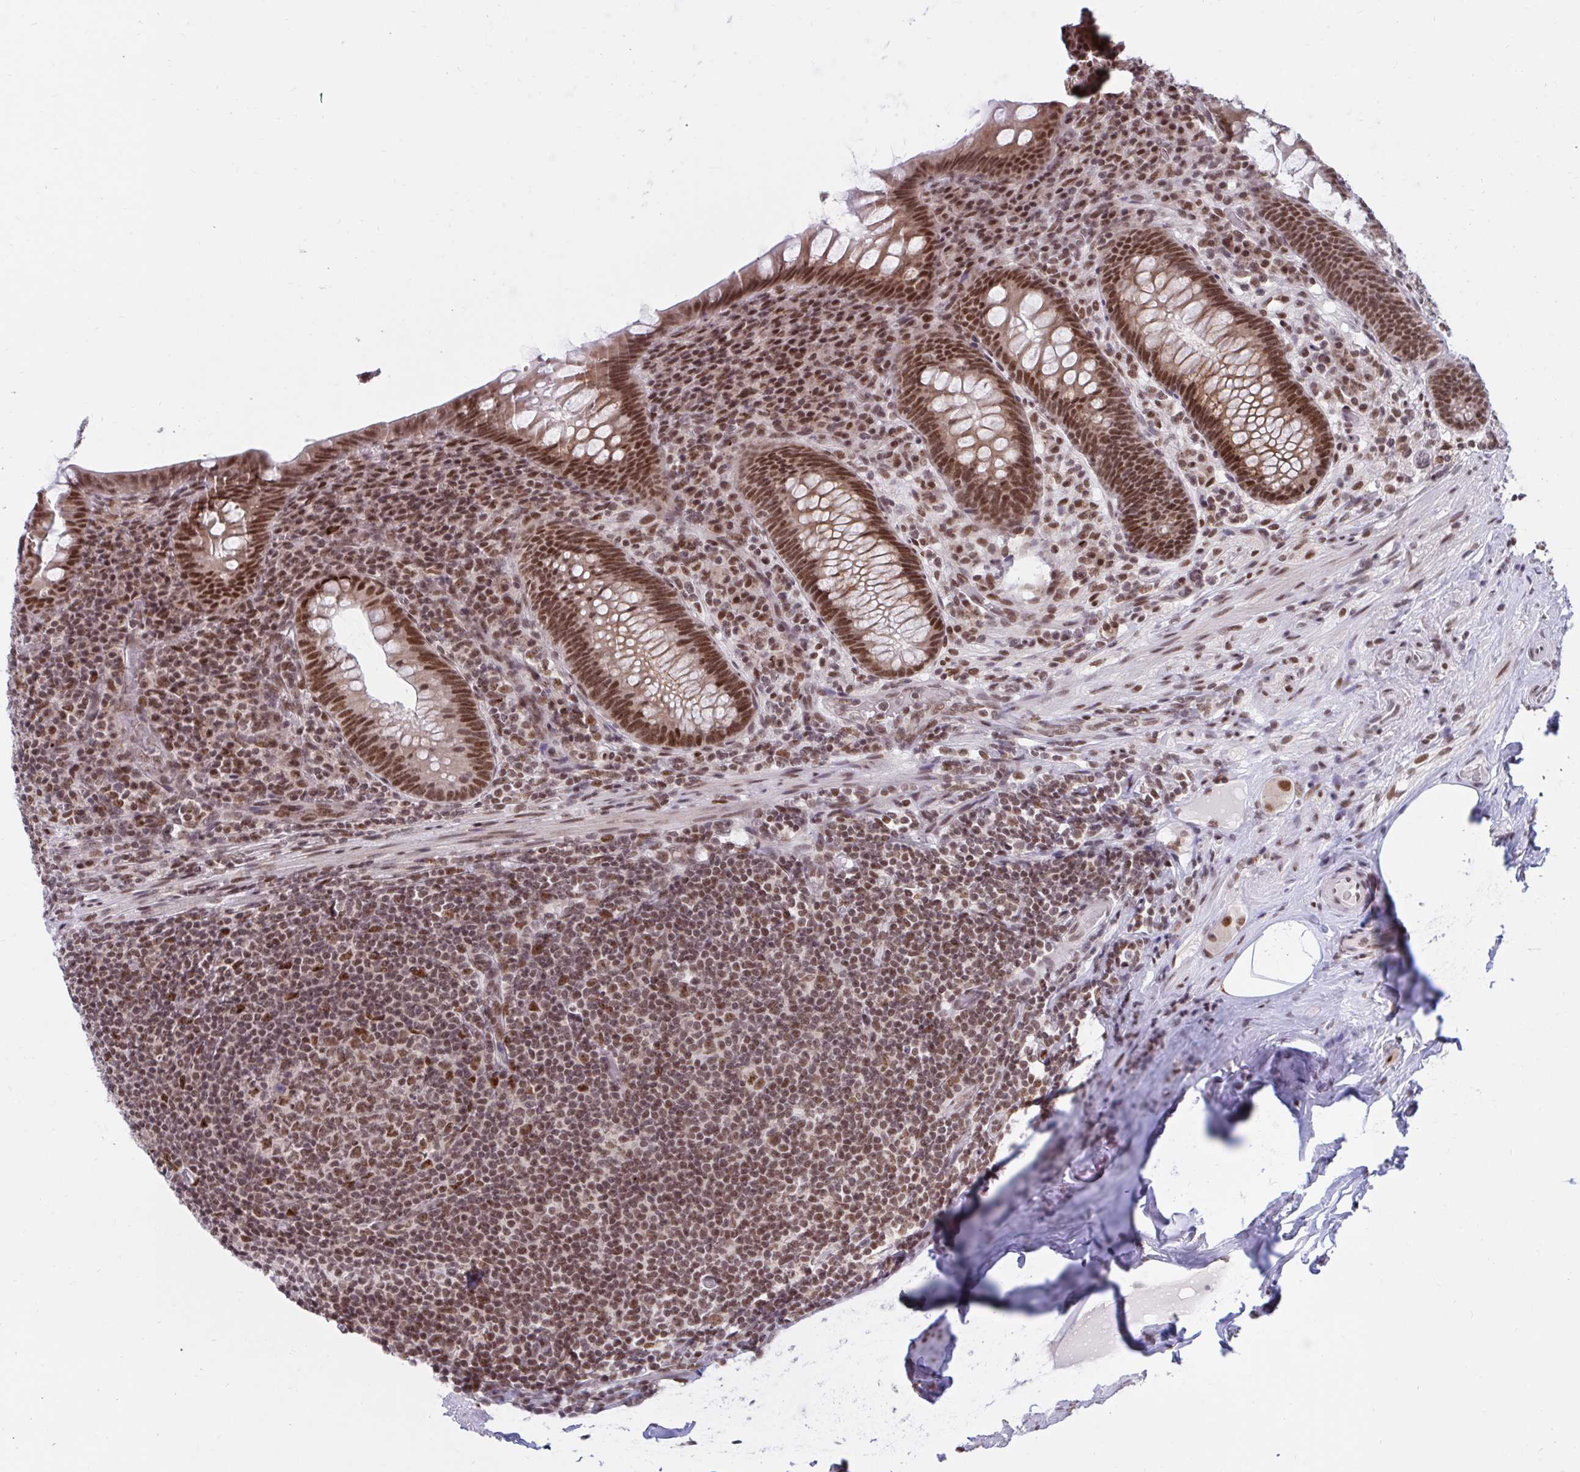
{"staining": {"intensity": "strong", "quantity": ">75%", "location": "nuclear"}, "tissue": "appendix", "cell_type": "Glandular cells", "image_type": "normal", "snomed": [{"axis": "morphology", "description": "Normal tissue, NOS"}, {"axis": "topography", "description": "Appendix"}], "caption": "Protein expression analysis of benign human appendix reveals strong nuclear positivity in approximately >75% of glandular cells.", "gene": "PHF10", "patient": {"sex": "male", "age": 71}}